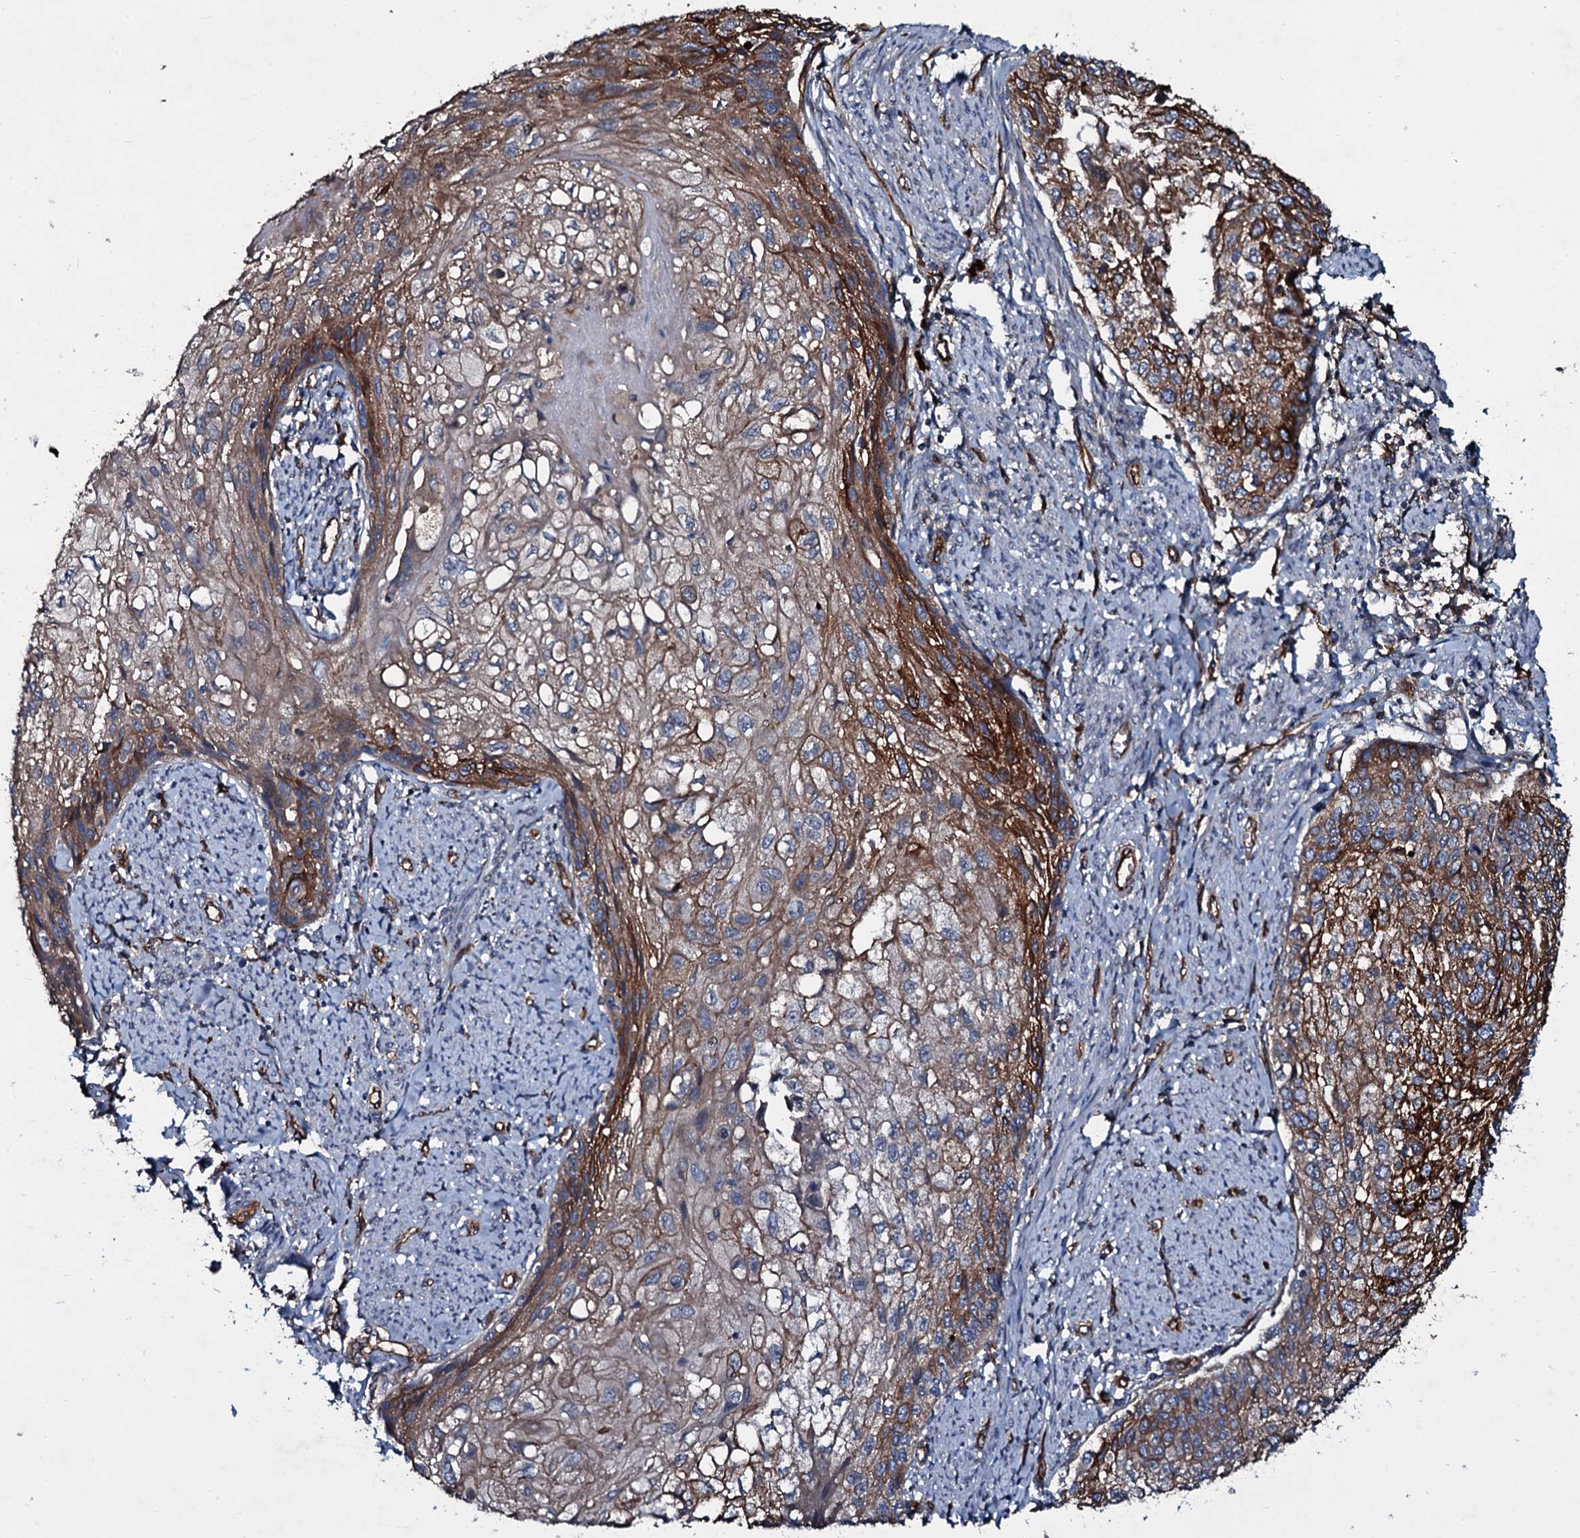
{"staining": {"intensity": "strong", "quantity": "25%-75%", "location": "cytoplasmic/membranous"}, "tissue": "cervical cancer", "cell_type": "Tumor cells", "image_type": "cancer", "snomed": [{"axis": "morphology", "description": "Squamous cell carcinoma, NOS"}, {"axis": "topography", "description": "Cervix"}], "caption": "Immunohistochemistry (IHC) staining of cervical cancer, which demonstrates high levels of strong cytoplasmic/membranous expression in approximately 25%-75% of tumor cells indicating strong cytoplasmic/membranous protein staining. The staining was performed using DAB (3,3'-diaminobenzidine) (brown) for protein detection and nuclei were counterstained in hematoxylin (blue).", "gene": "DMAC2", "patient": {"sex": "female", "age": 67}}